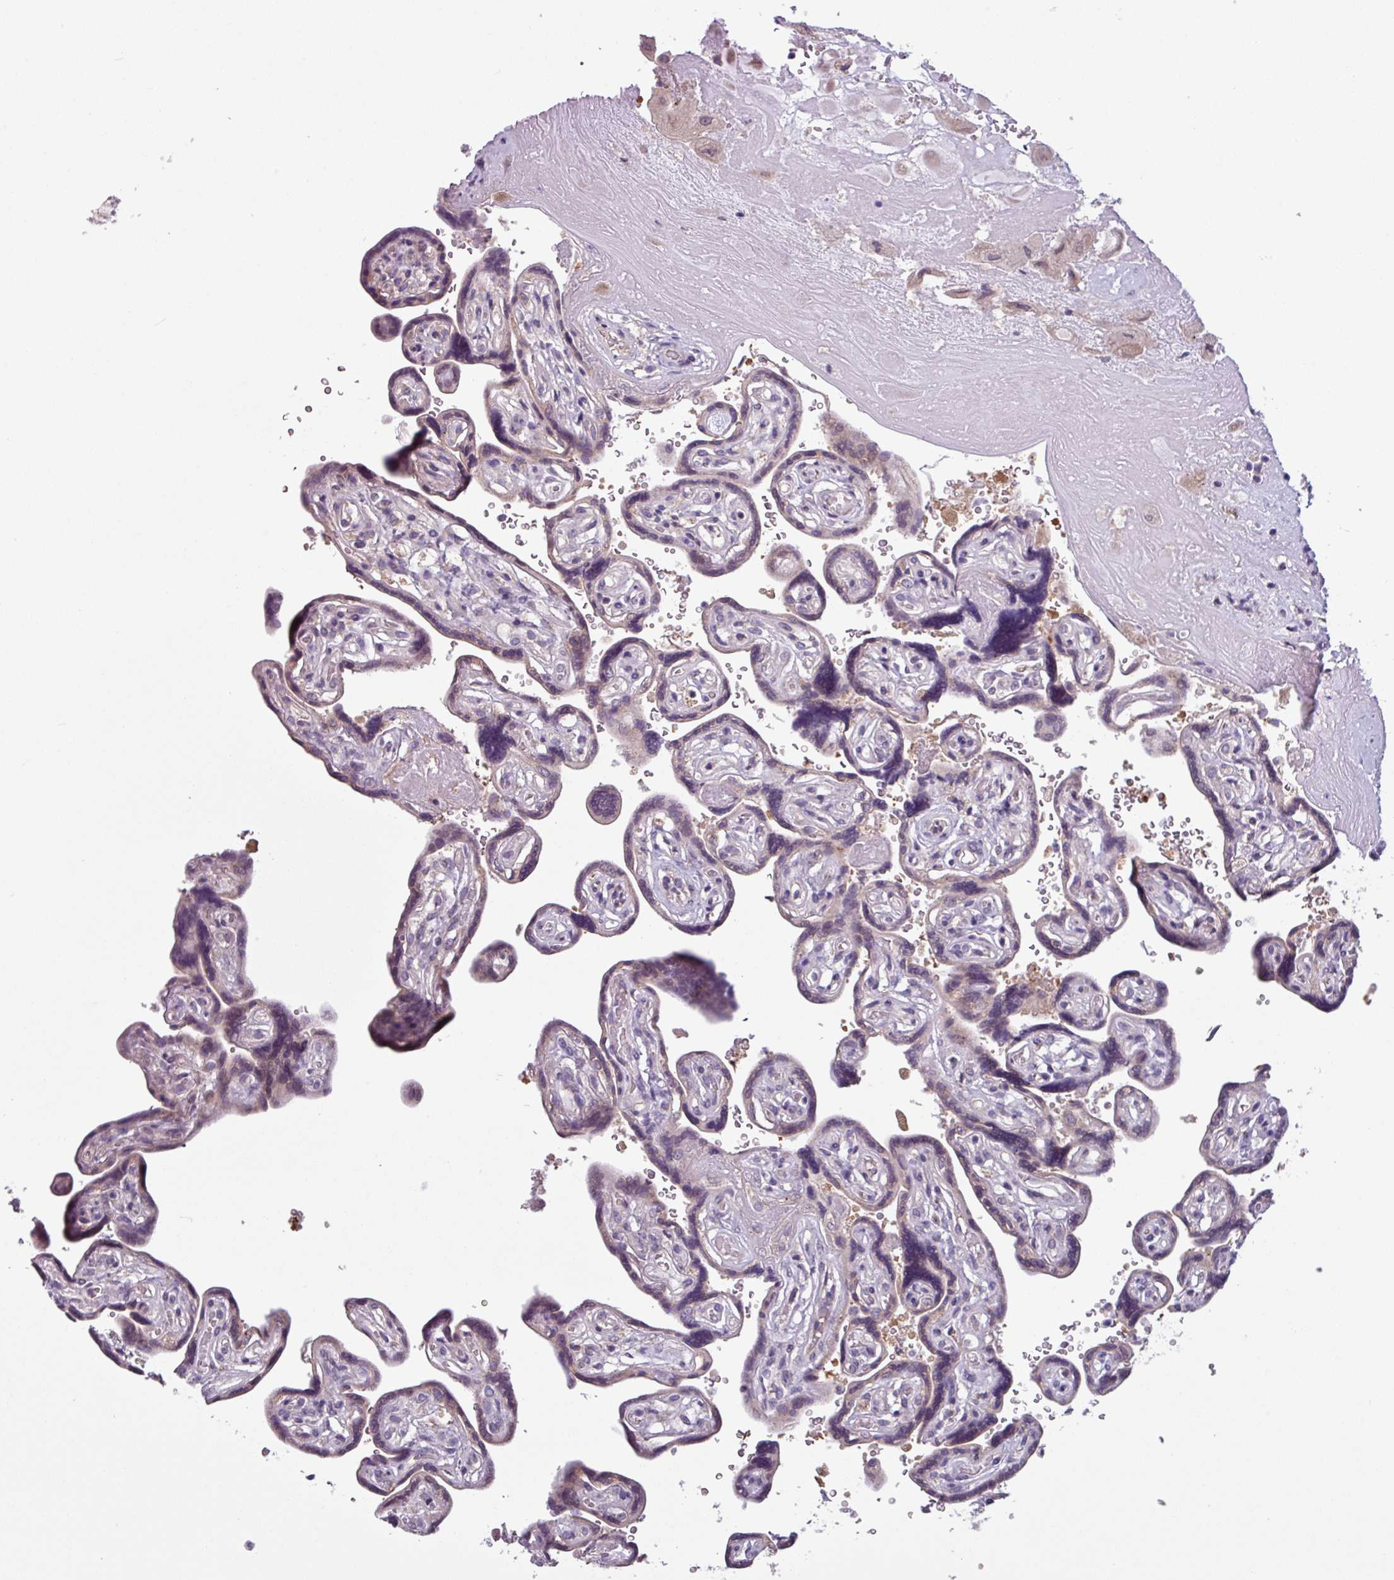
{"staining": {"intensity": "weak", "quantity": "<25%", "location": "cytoplasmic/membranous"}, "tissue": "placenta", "cell_type": "Decidual cells", "image_type": "normal", "snomed": [{"axis": "morphology", "description": "Normal tissue, NOS"}, {"axis": "topography", "description": "Placenta"}], "caption": "Histopathology image shows no significant protein positivity in decidual cells of normal placenta. (DAB immunohistochemistry (IHC) with hematoxylin counter stain).", "gene": "C20orf27", "patient": {"sex": "female", "age": 32}}